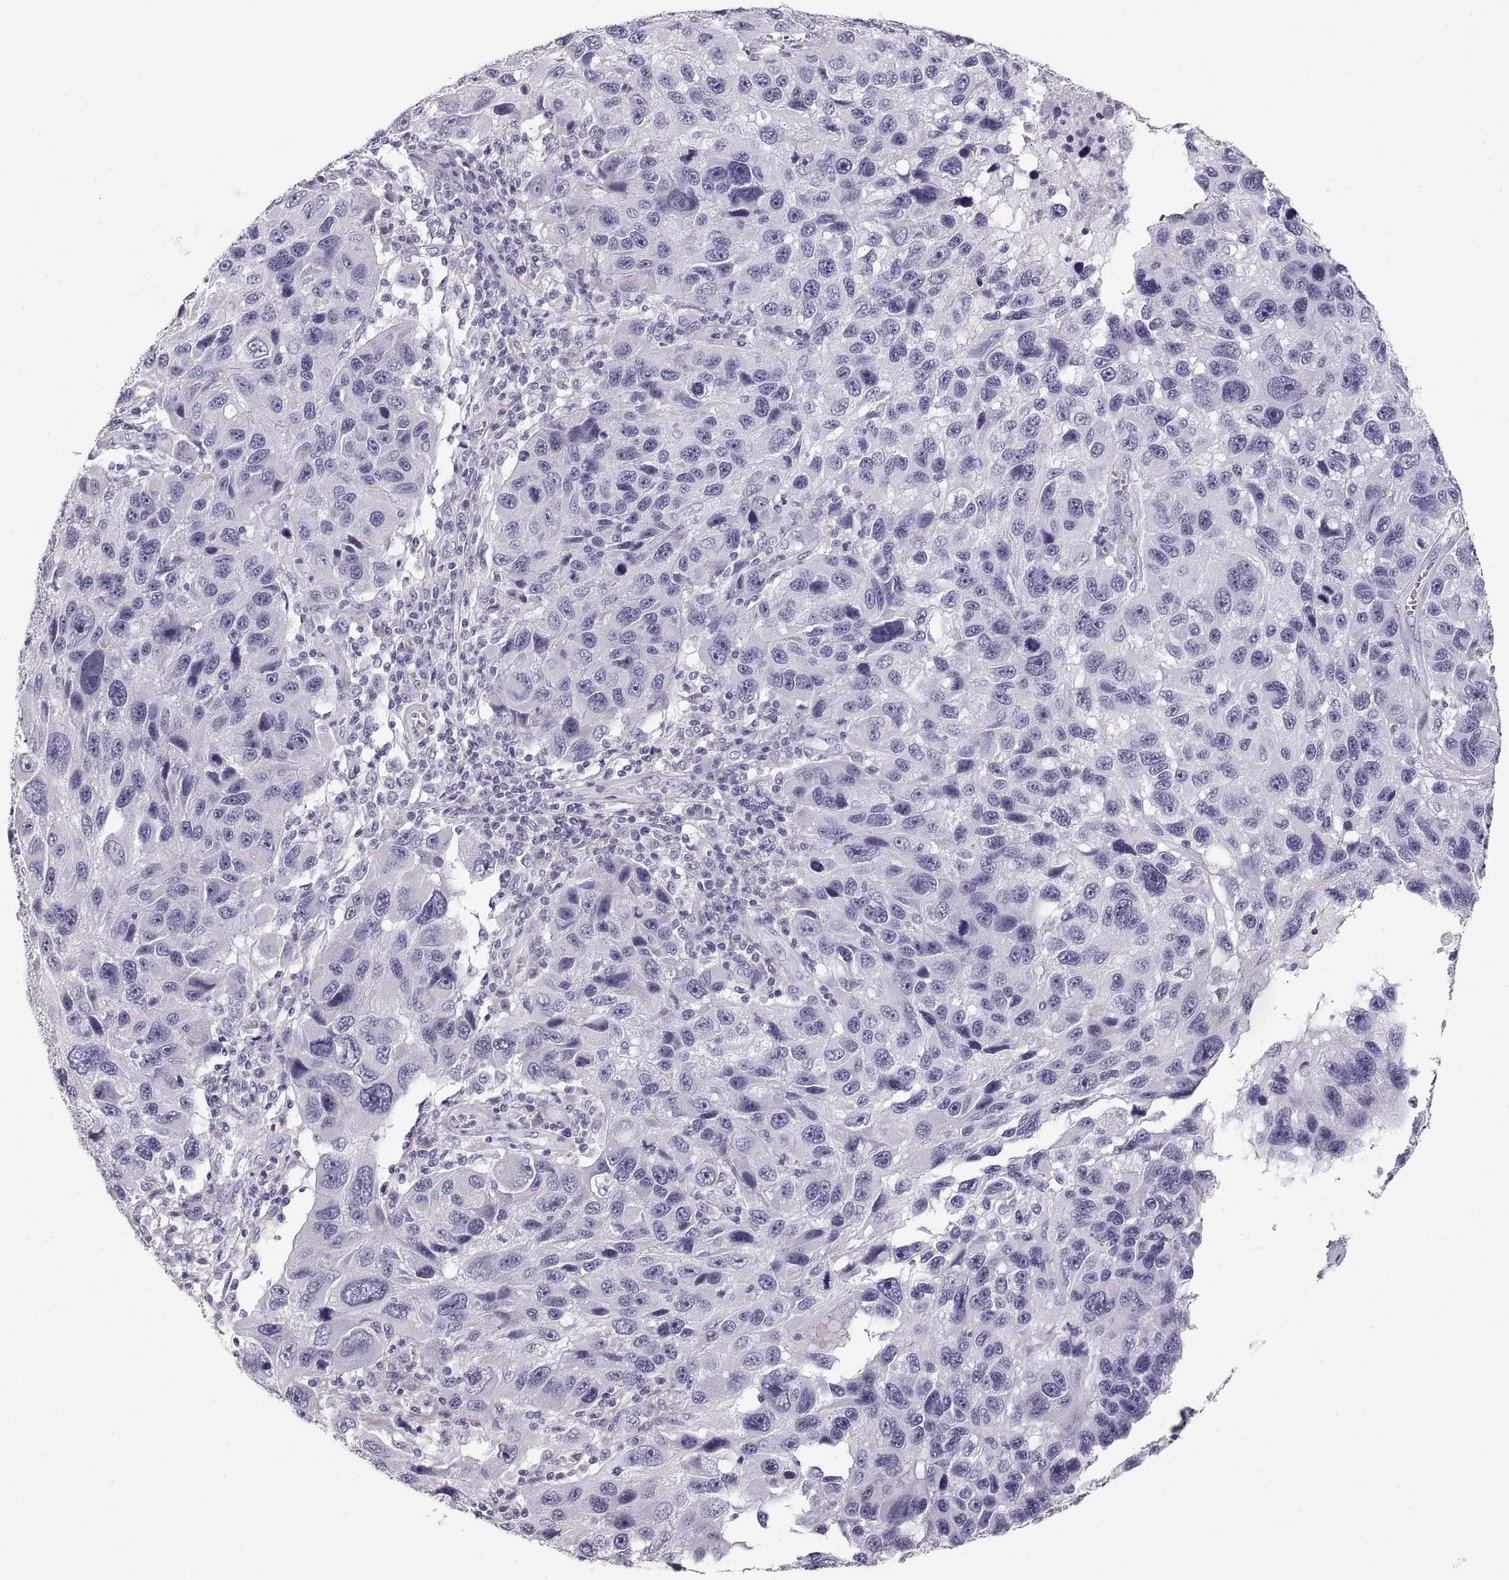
{"staining": {"intensity": "negative", "quantity": "none", "location": "none"}, "tissue": "melanoma", "cell_type": "Tumor cells", "image_type": "cancer", "snomed": [{"axis": "morphology", "description": "Malignant melanoma, NOS"}, {"axis": "topography", "description": "Skin"}], "caption": "This is an IHC micrograph of melanoma. There is no staining in tumor cells.", "gene": "CRYAA", "patient": {"sex": "male", "age": 53}}